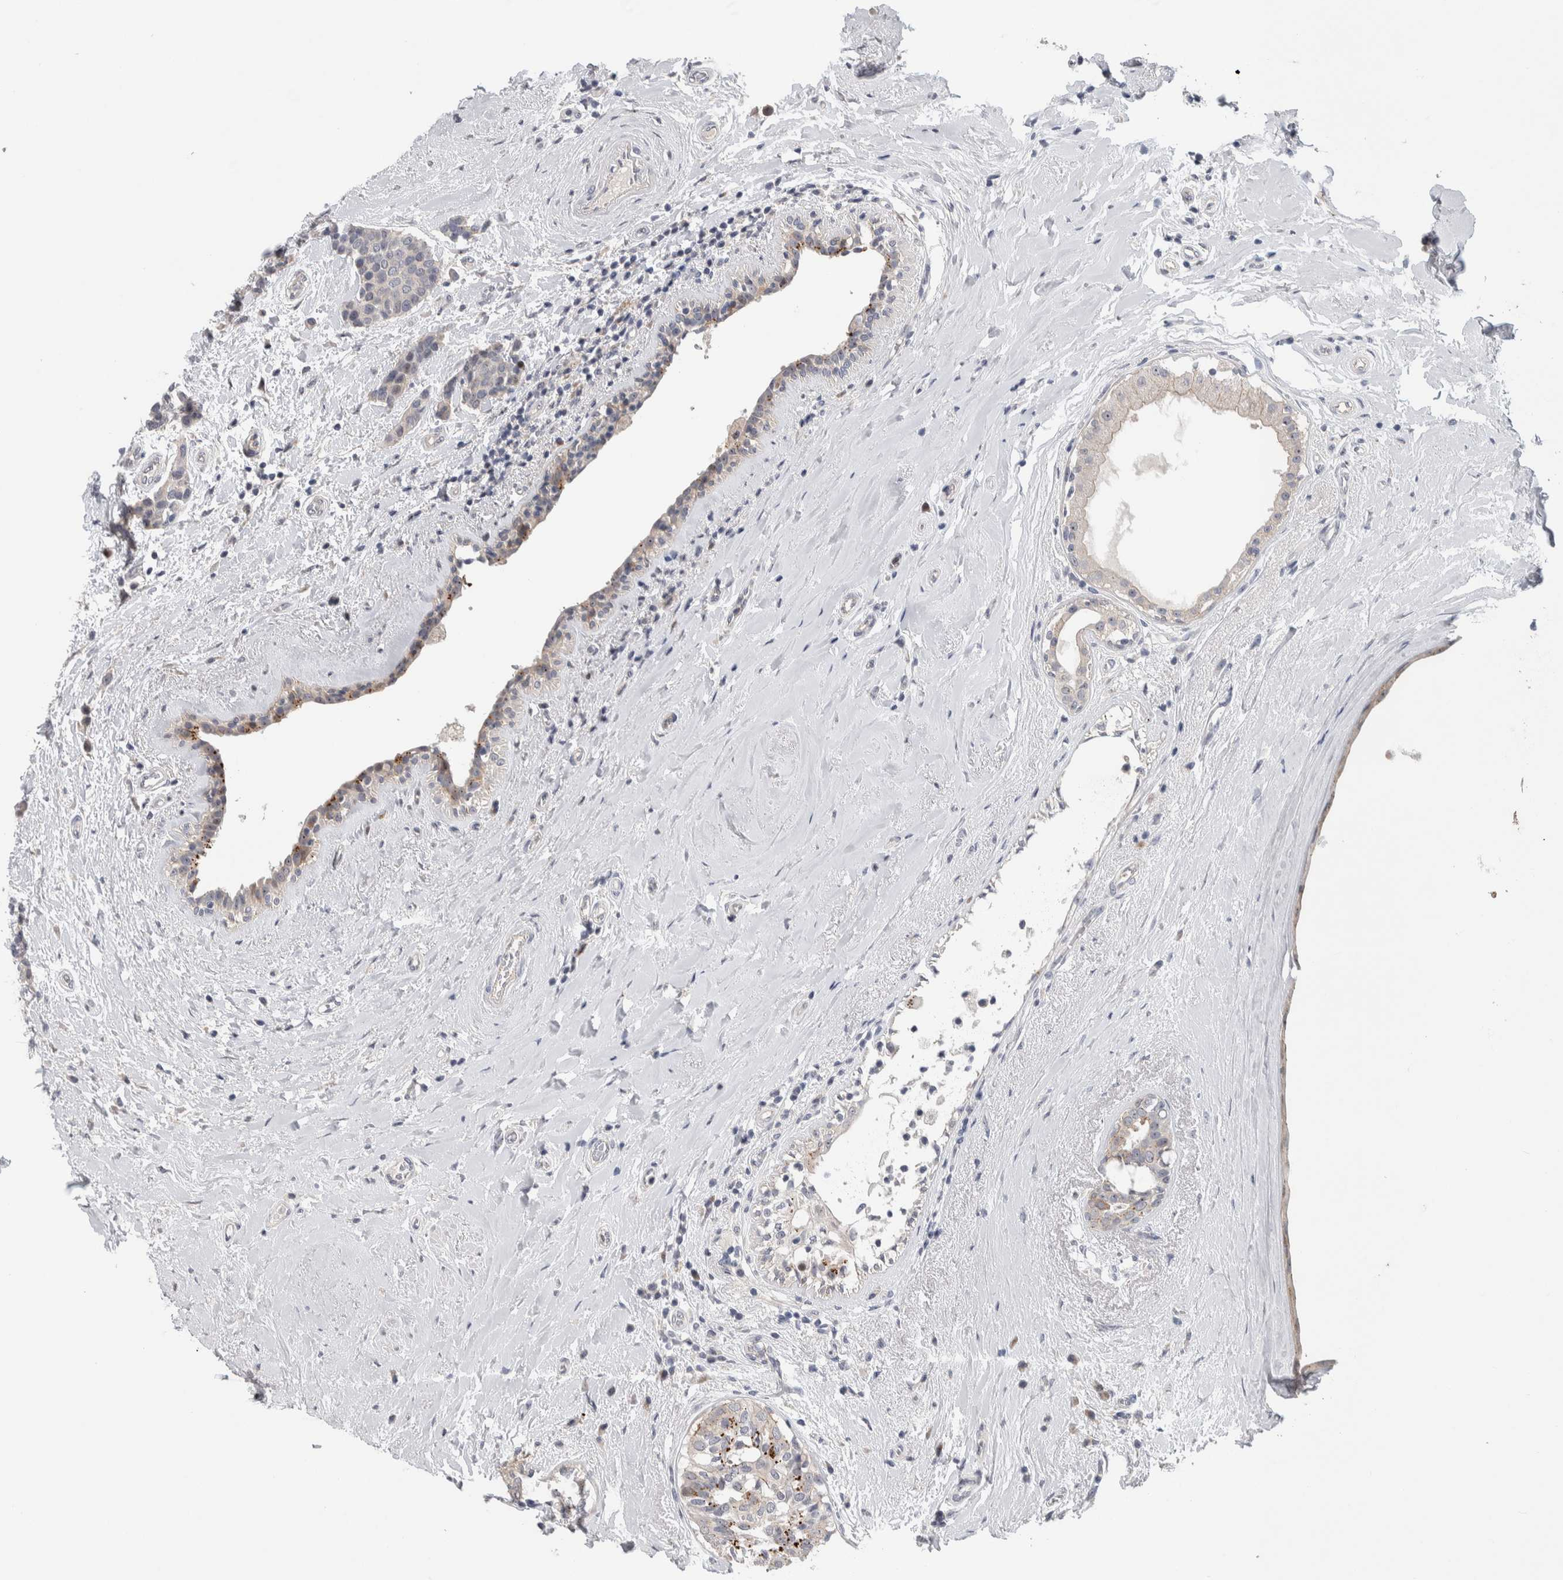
{"staining": {"intensity": "weak", "quantity": "<25%", "location": "cytoplasmic/membranous"}, "tissue": "breast cancer", "cell_type": "Tumor cells", "image_type": "cancer", "snomed": [{"axis": "morphology", "description": "Duct carcinoma"}, {"axis": "topography", "description": "Breast"}], "caption": "Immunohistochemistry (IHC) micrograph of neoplastic tissue: breast invasive ductal carcinoma stained with DAB (3,3'-diaminobenzidine) displays no significant protein expression in tumor cells.", "gene": "PRRG4", "patient": {"sex": "female", "age": 55}}